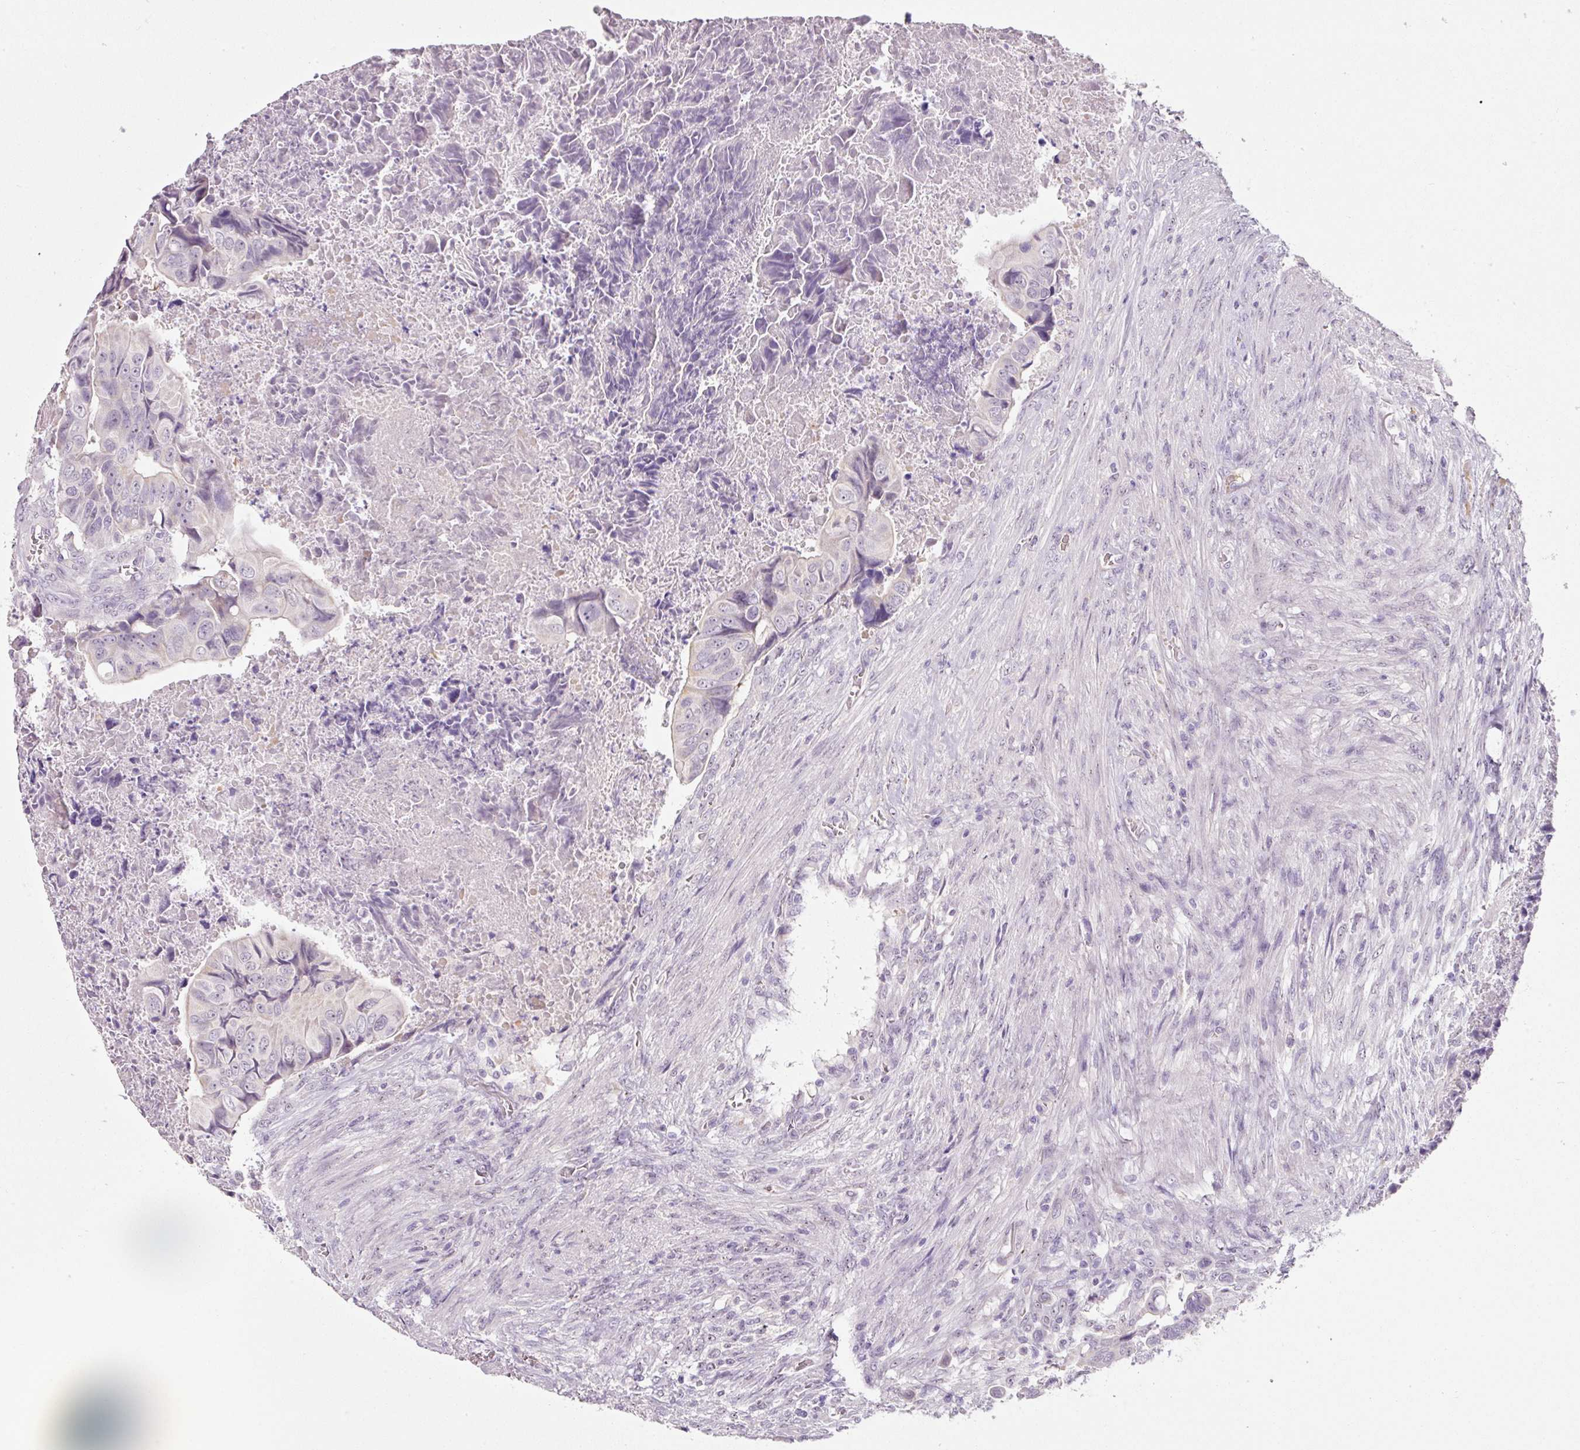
{"staining": {"intensity": "negative", "quantity": "none", "location": "none"}, "tissue": "colorectal cancer", "cell_type": "Tumor cells", "image_type": "cancer", "snomed": [{"axis": "morphology", "description": "Adenocarcinoma, NOS"}, {"axis": "topography", "description": "Rectum"}], "caption": "Immunohistochemistry (IHC) histopathology image of neoplastic tissue: adenocarcinoma (colorectal) stained with DAB displays no significant protein positivity in tumor cells.", "gene": "TMEM37", "patient": {"sex": "female", "age": 78}}